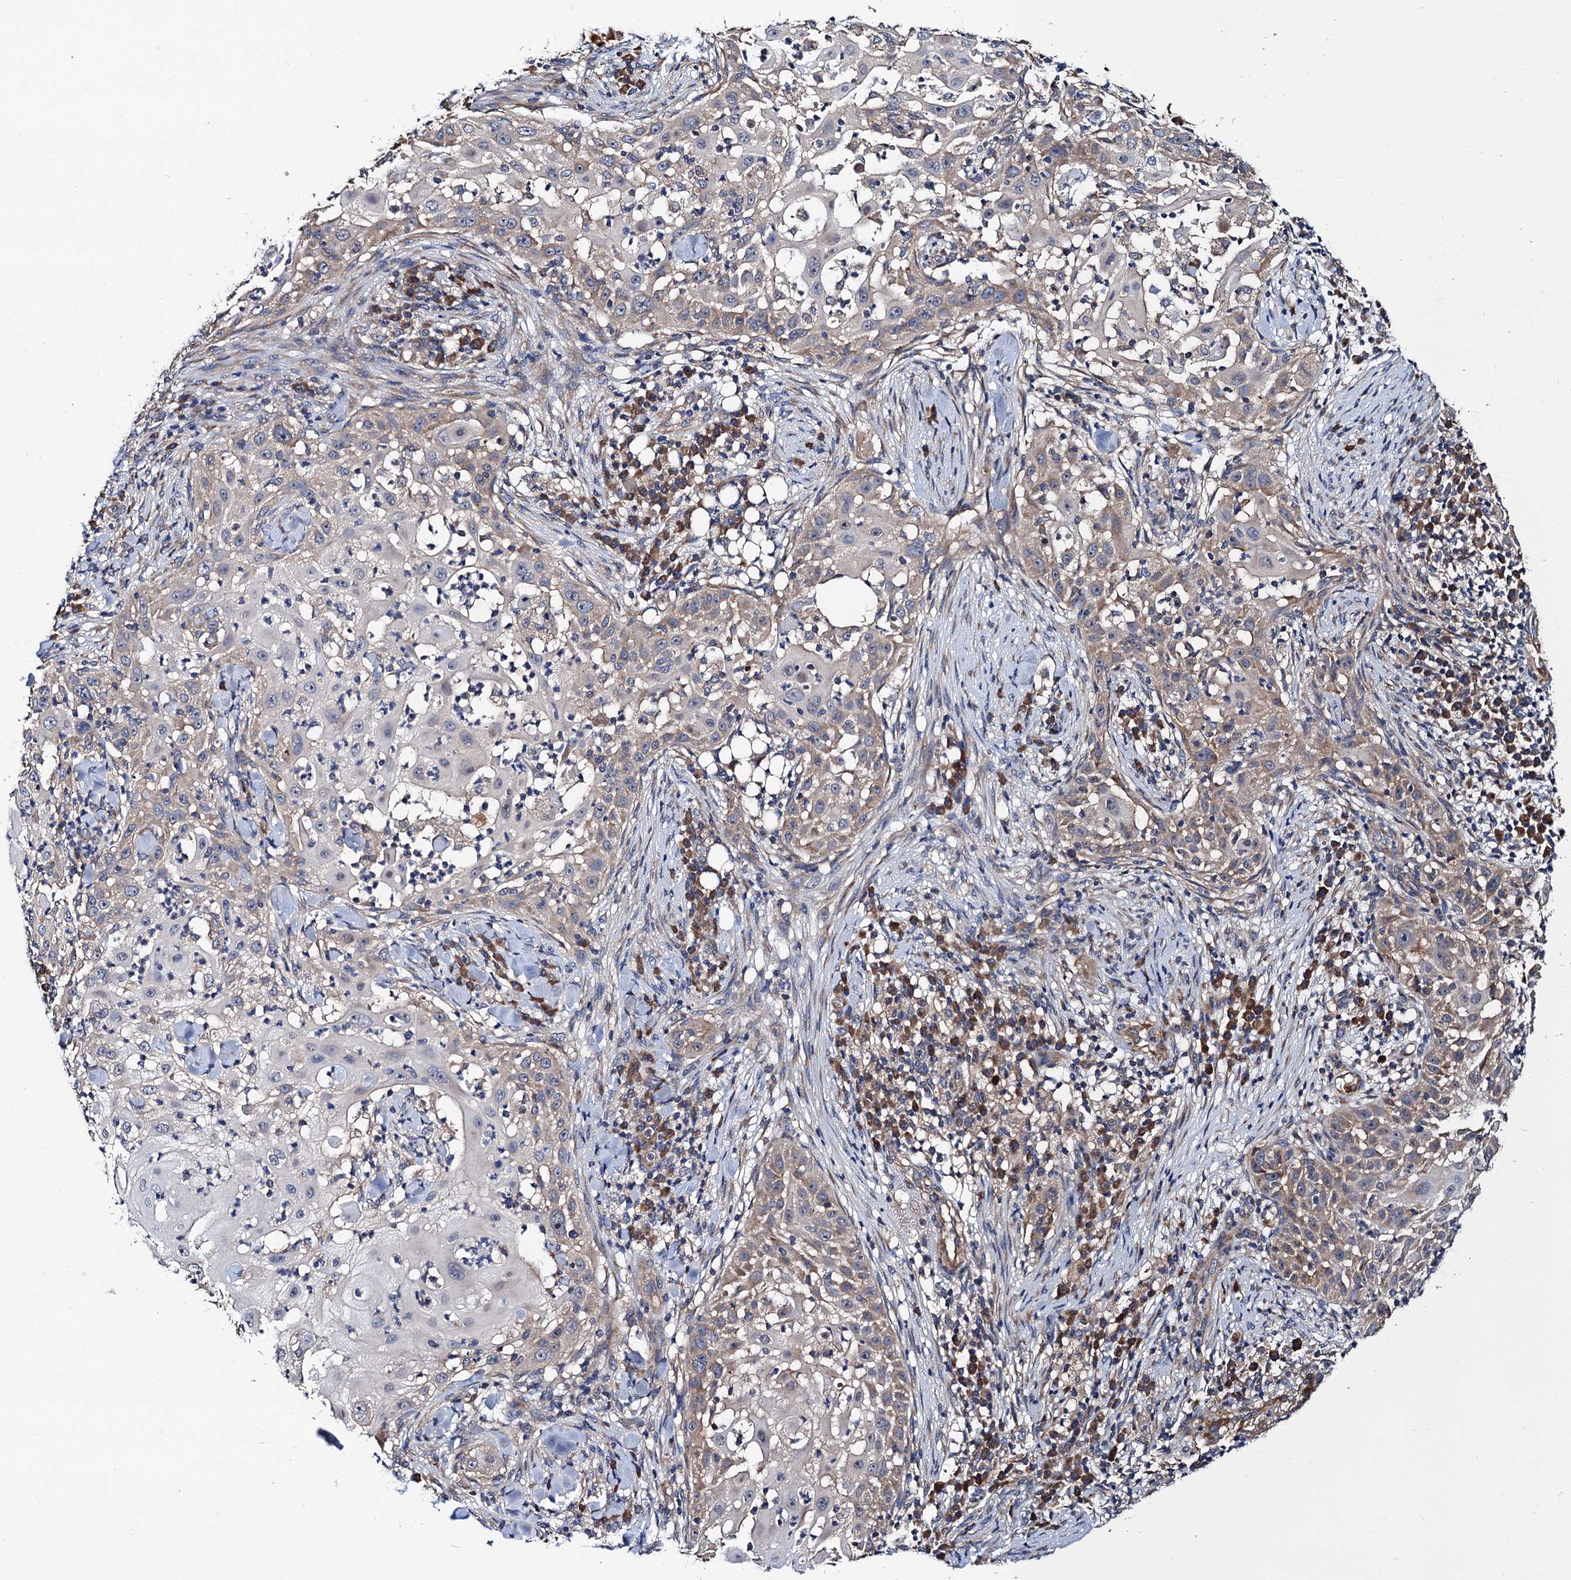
{"staining": {"intensity": "weak", "quantity": "<25%", "location": "cytoplasmic/membranous"}, "tissue": "skin cancer", "cell_type": "Tumor cells", "image_type": "cancer", "snomed": [{"axis": "morphology", "description": "Squamous cell carcinoma, NOS"}, {"axis": "topography", "description": "Skin"}], "caption": "Human squamous cell carcinoma (skin) stained for a protein using immunohistochemistry exhibits no positivity in tumor cells.", "gene": "TRMT112", "patient": {"sex": "female", "age": 44}}